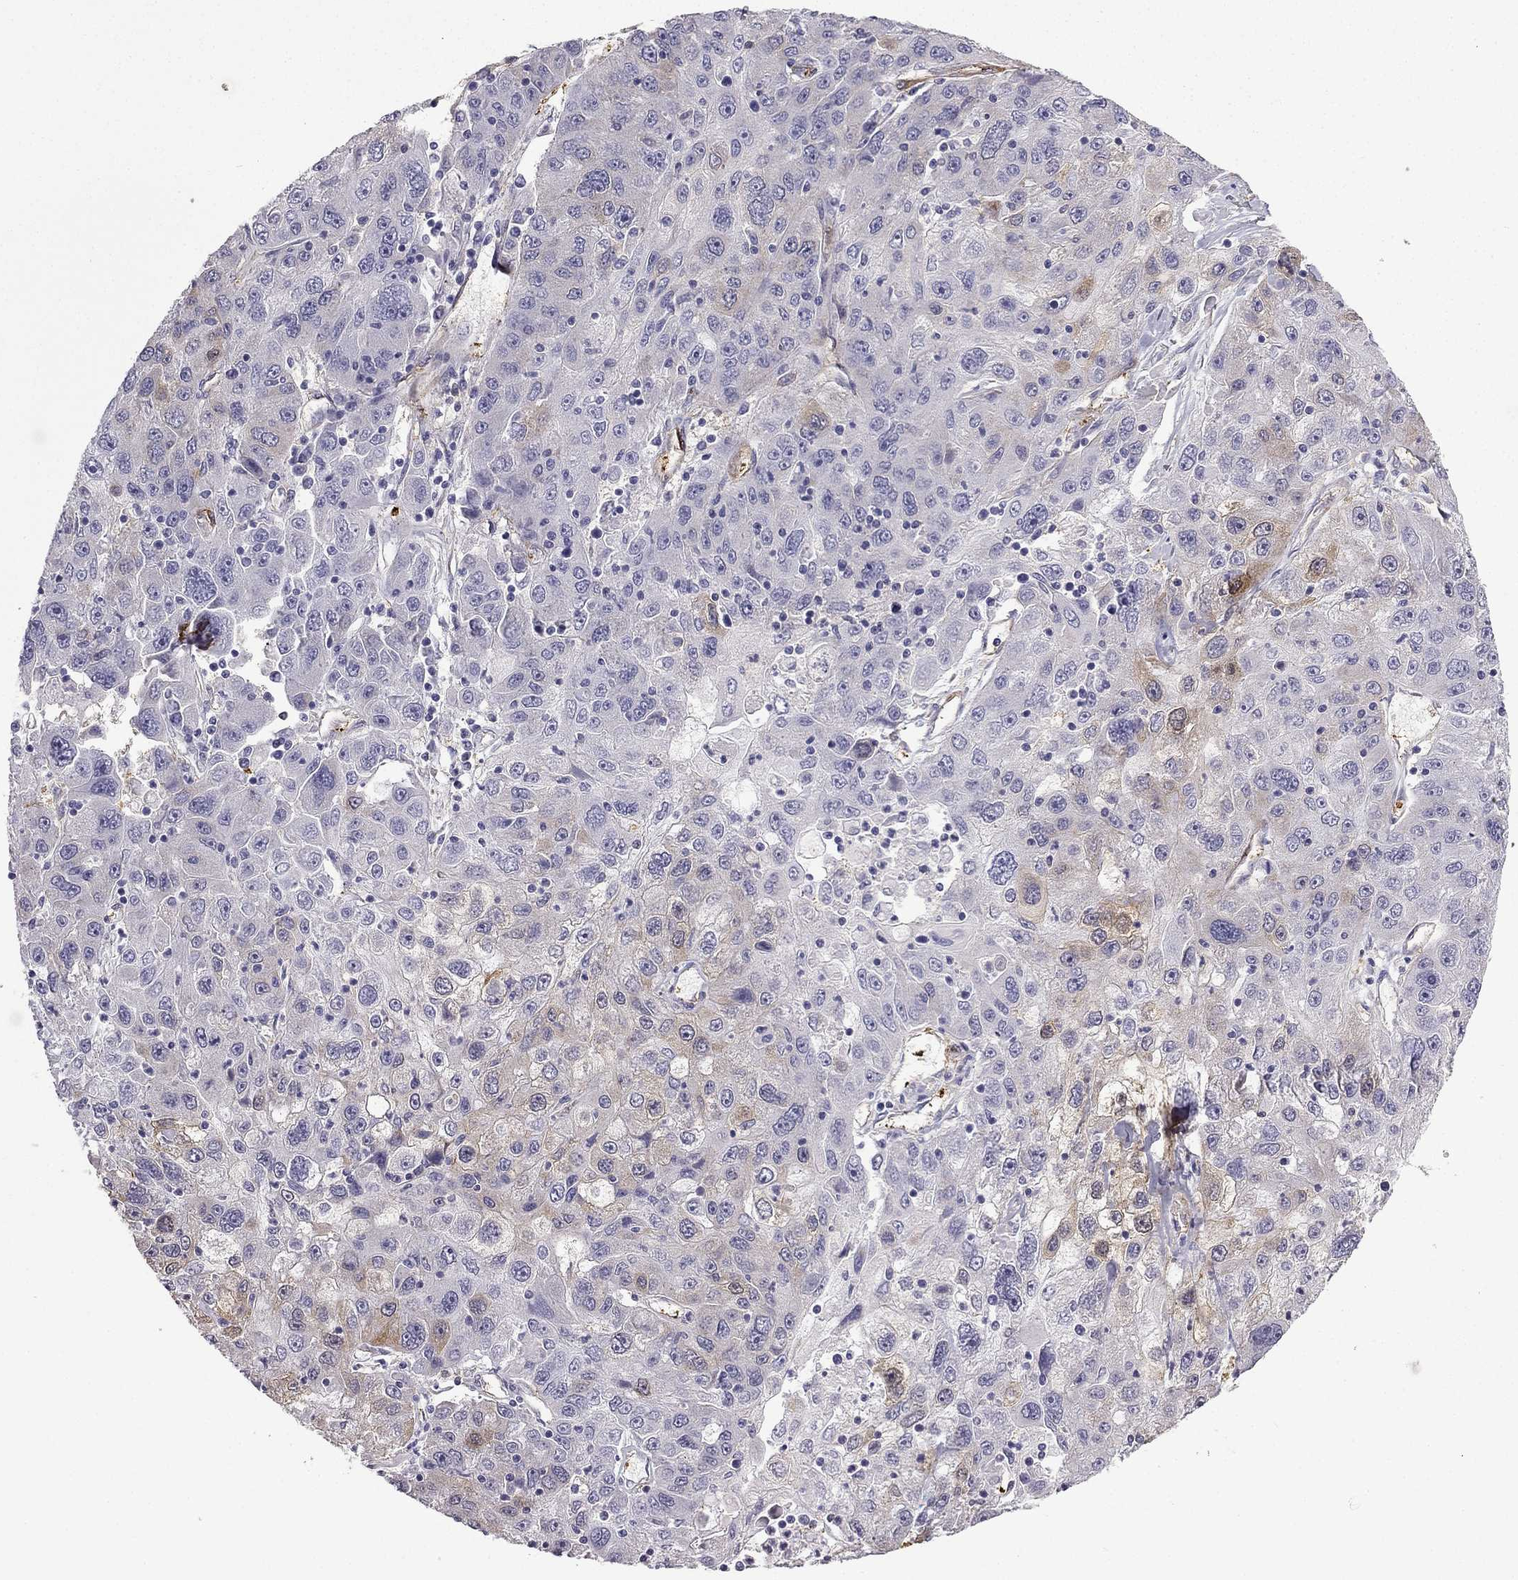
{"staining": {"intensity": "moderate", "quantity": "<25%", "location": "cytoplasmic/membranous"}, "tissue": "stomach cancer", "cell_type": "Tumor cells", "image_type": "cancer", "snomed": [{"axis": "morphology", "description": "Adenocarcinoma, NOS"}, {"axis": "topography", "description": "Stomach"}], "caption": "High-magnification brightfield microscopy of stomach cancer stained with DAB (brown) and counterstained with hematoxylin (blue). tumor cells exhibit moderate cytoplasmic/membranous expression is present in about<25% of cells.", "gene": "MAP4", "patient": {"sex": "male", "age": 56}}